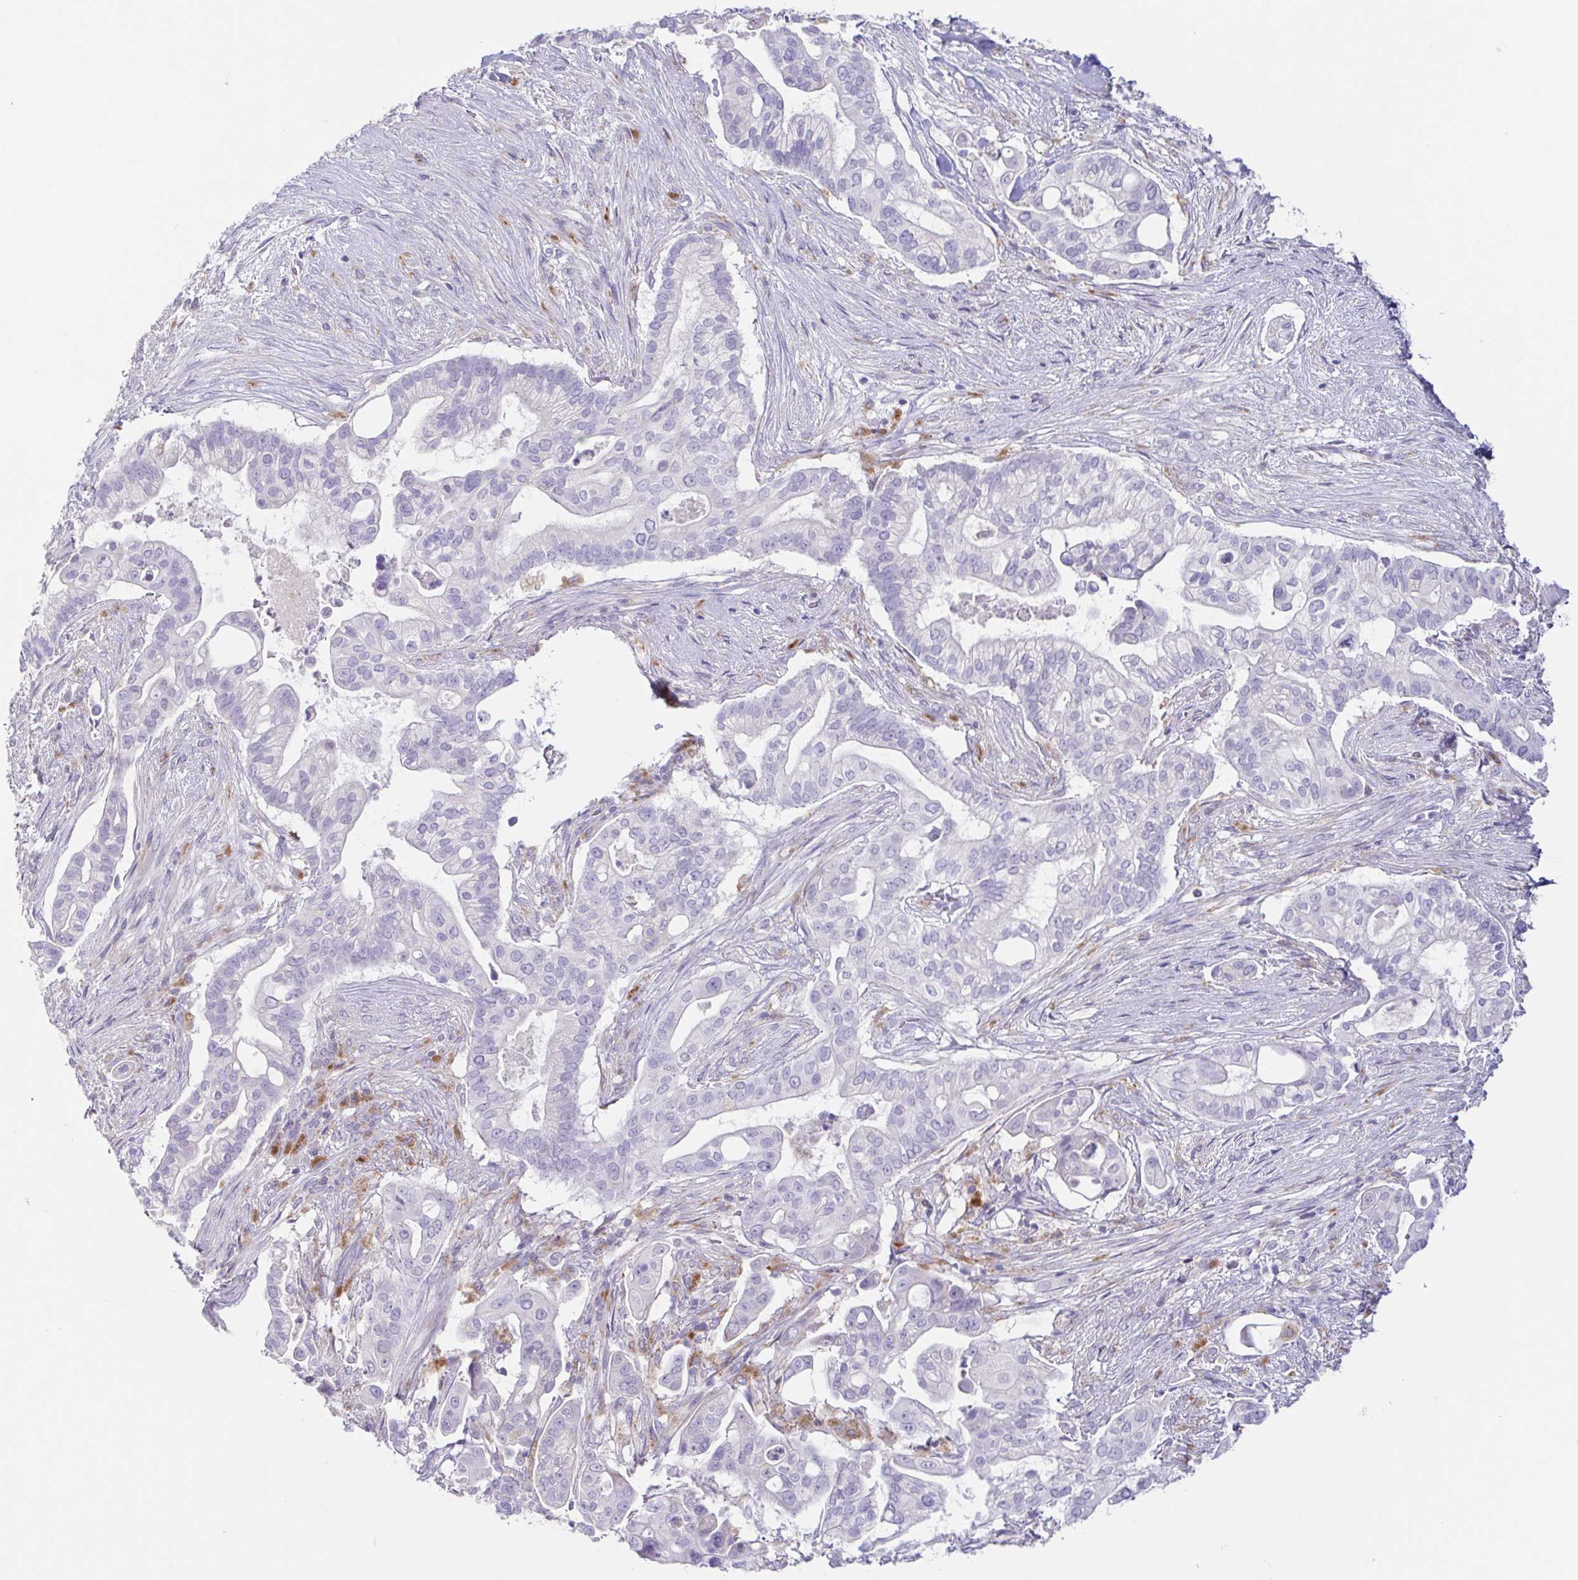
{"staining": {"intensity": "negative", "quantity": "none", "location": "none"}, "tissue": "pancreatic cancer", "cell_type": "Tumor cells", "image_type": "cancer", "snomed": [{"axis": "morphology", "description": "Adenocarcinoma, NOS"}, {"axis": "topography", "description": "Pancreas"}], "caption": "A photomicrograph of human pancreatic cancer is negative for staining in tumor cells. (DAB immunohistochemistry visualized using brightfield microscopy, high magnification).", "gene": "ATP6V1G2", "patient": {"sex": "female", "age": 69}}